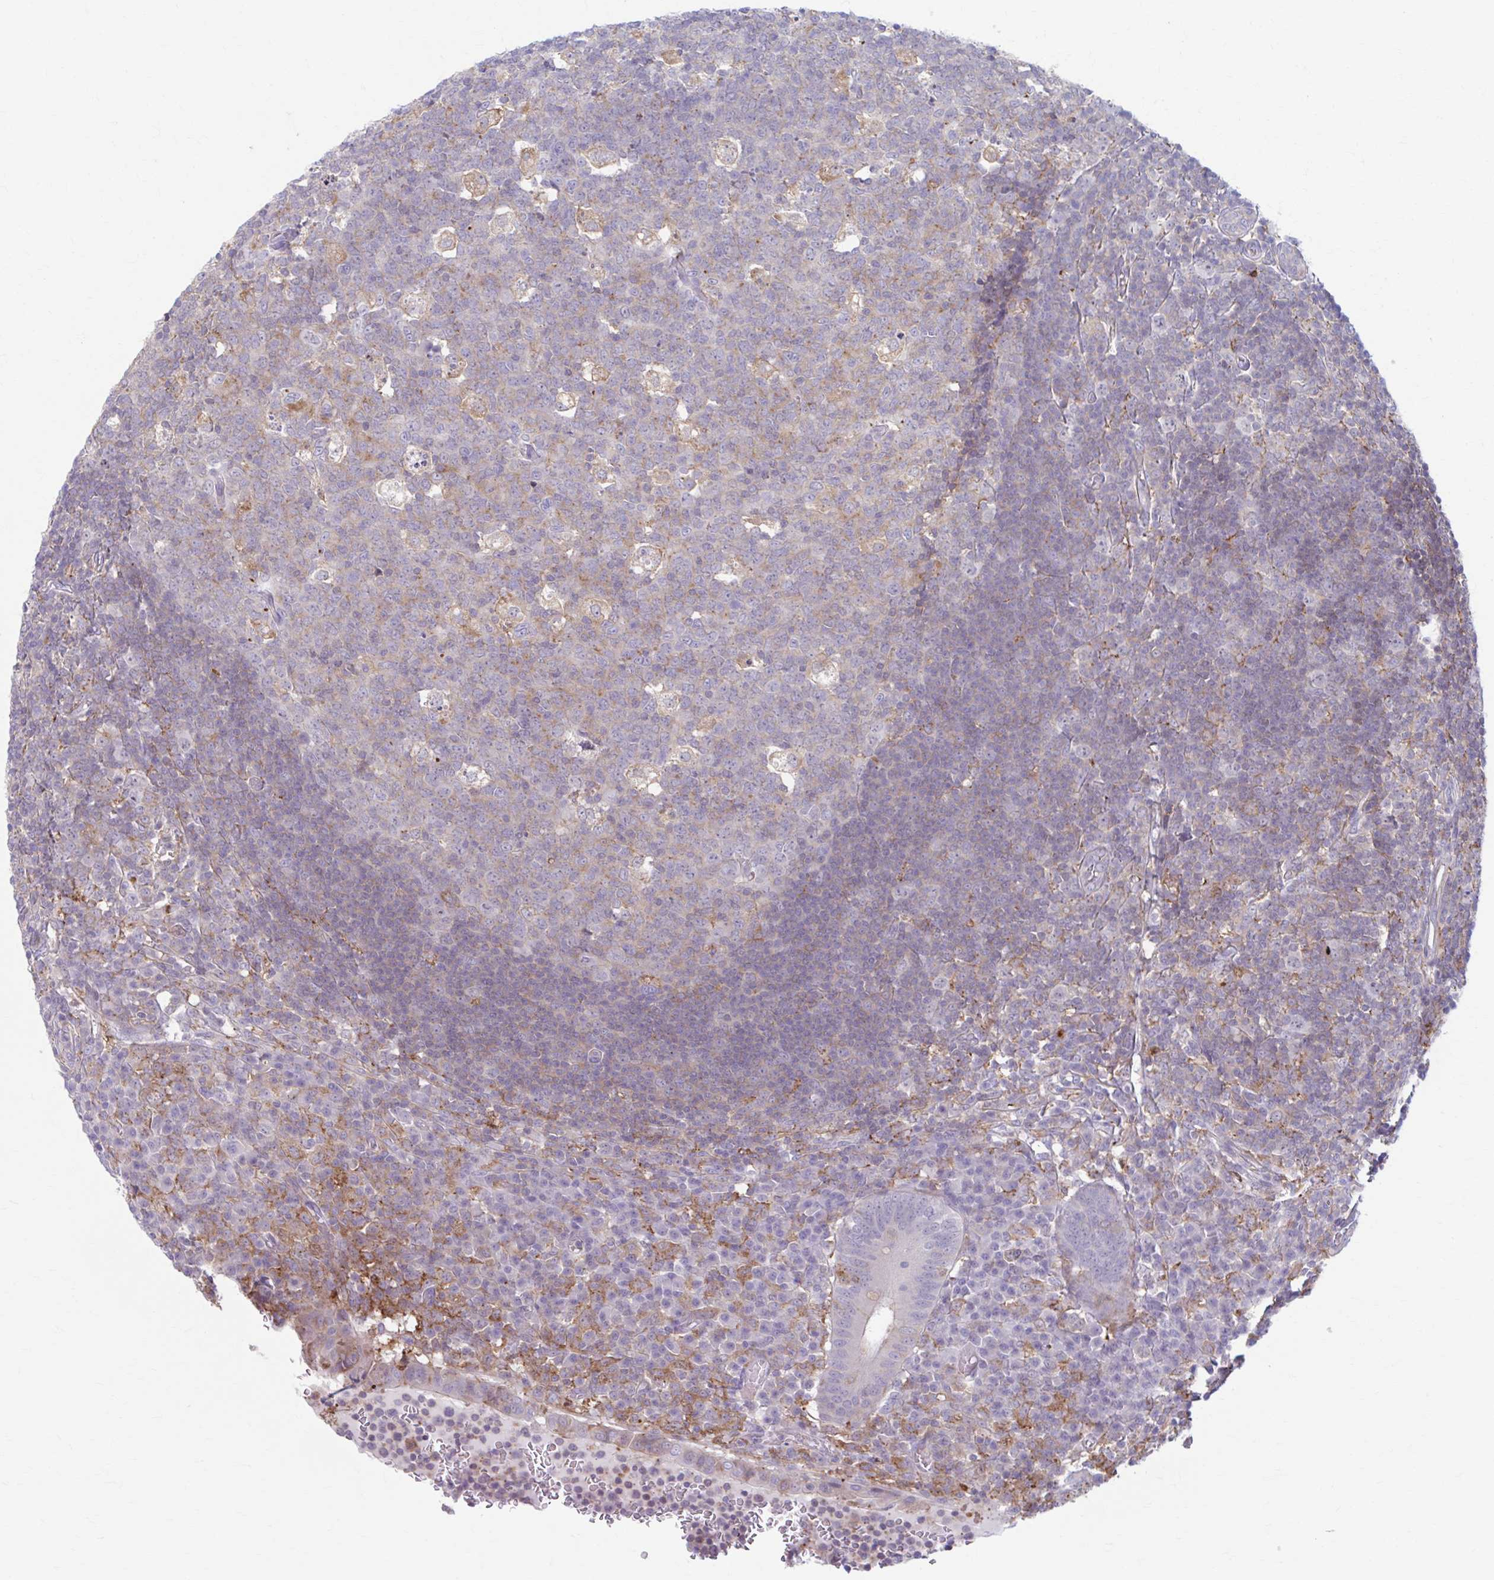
{"staining": {"intensity": "moderate", "quantity": "25%-75%", "location": "cytoplasmic/membranous"}, "tissue": "appendix", "cell_type": "Glandular cells", "image_type": "normal", "snomed": [{"axis": "morphology", "description": "Normal tissue, NOS"}, {"axis": "topography", "description": "Appendix"}], "caption": "A medium amount of moderate cytoplasmic/membranous positivity is present in about 25%-75% of glandular cells in normal appendix. Using DAB (3,3'-diaminobenzidine) (brown) and hematoxylin (blue) stains, captured at high magnification using brightfield microscopy.", "gene": "ADAT3", "patient": {"sex": "male", "age": 18}}